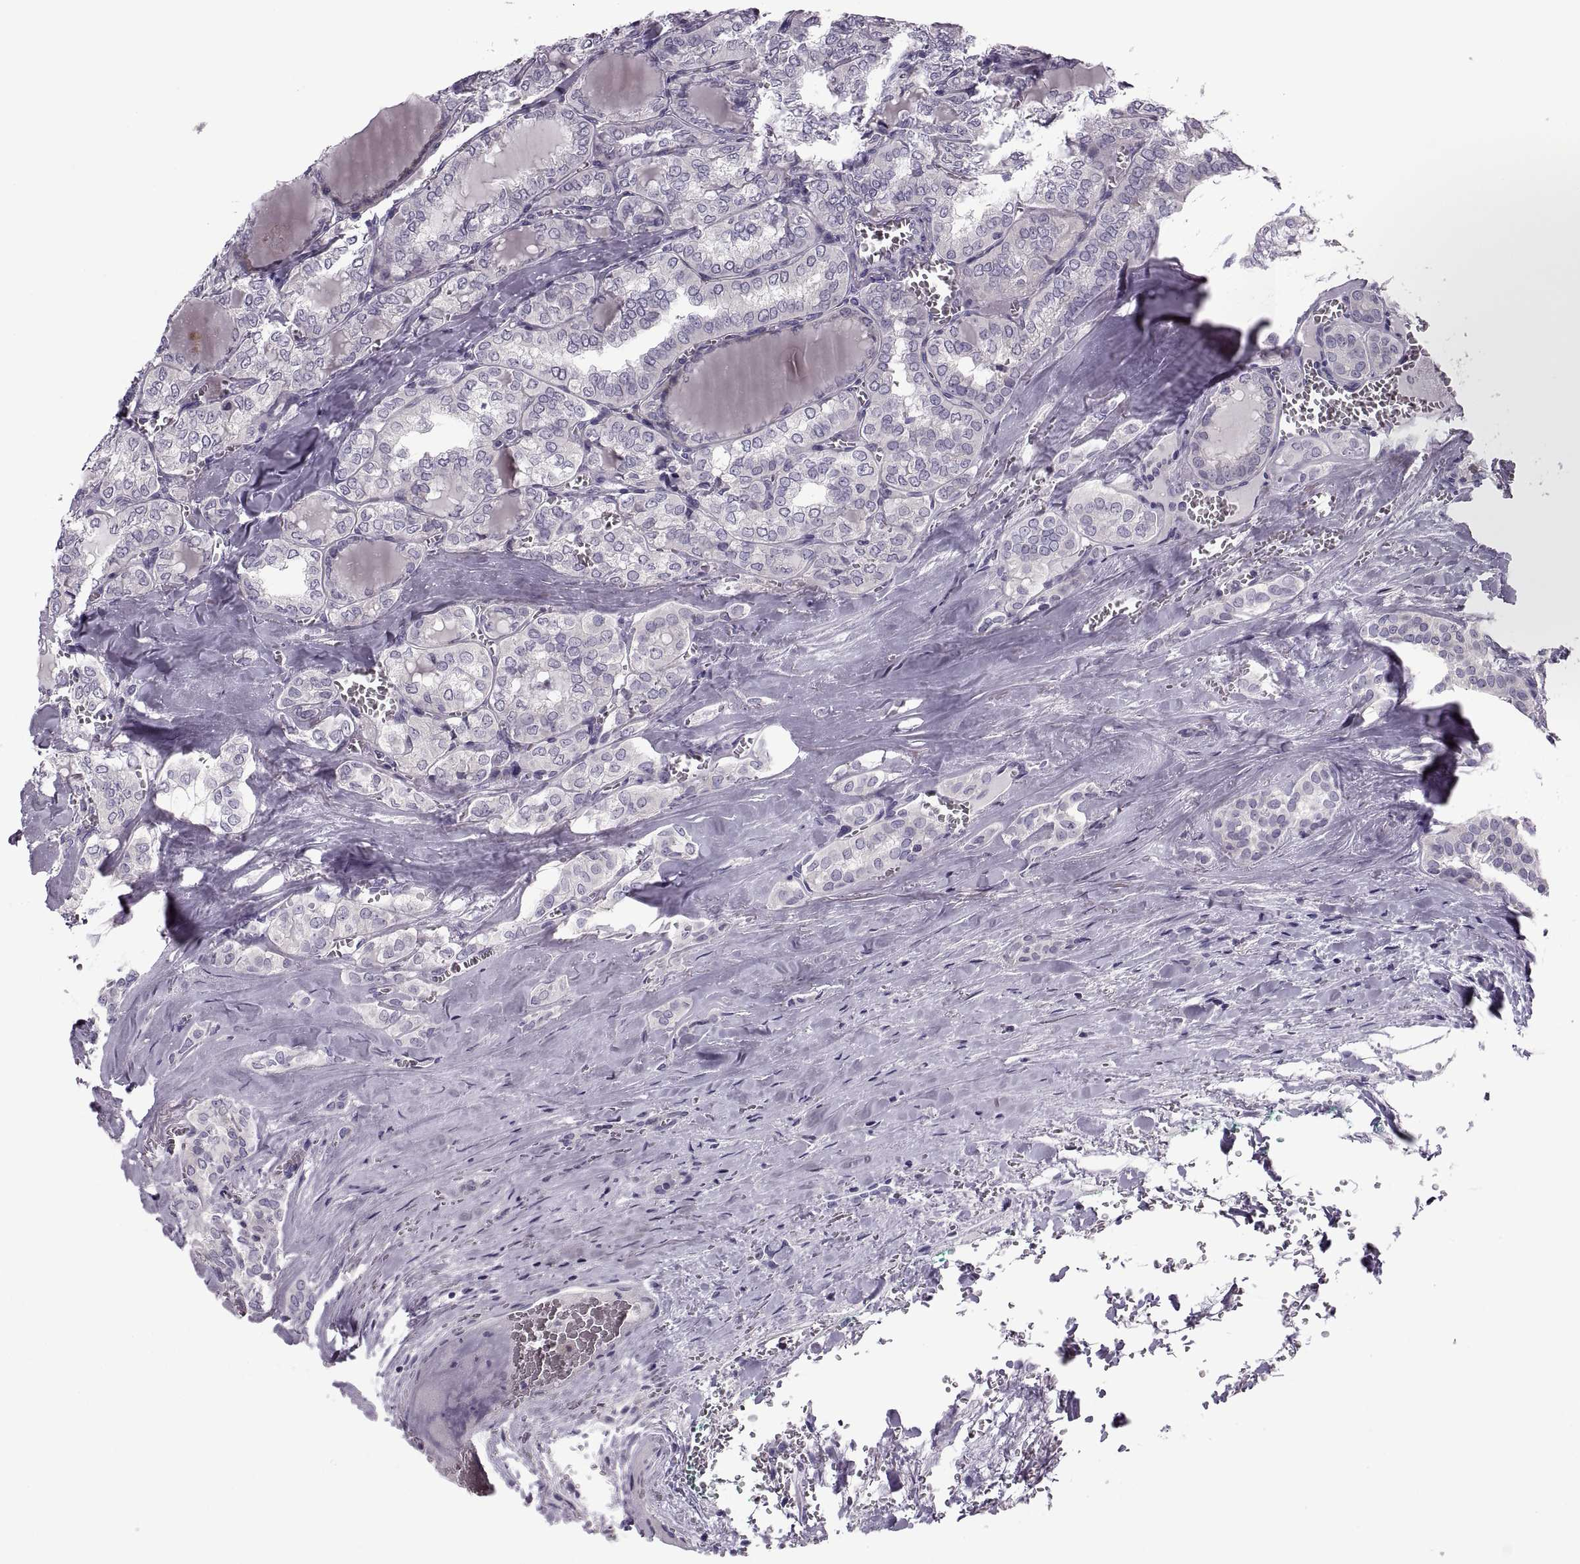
{"staining": {"intensity": "negative", "quantity": "none", "location": "none"}, "tissue": "thyroid cancer", "cell_type": "Tumor cells", "image_type": "cancer", "snomed": [{"axis": "morphology", "description": "Papillary adenocarcinoma, NOS"}, {"axis": "topography", "description": "Thyroid gland"}], "caption": "IHC image of neoplastic tissue: human thyroid cancer stained with DAB (3,3'-diaminobenzidine) exhibits no significant protein positivity in tumor cells. (Brightfield microscopy of DAB (3,3'-diaminobenzidine) immunohistochemistry at high magnification).", "gene": "PRSS54", "patient": {"sex": "female", "age": 41}}